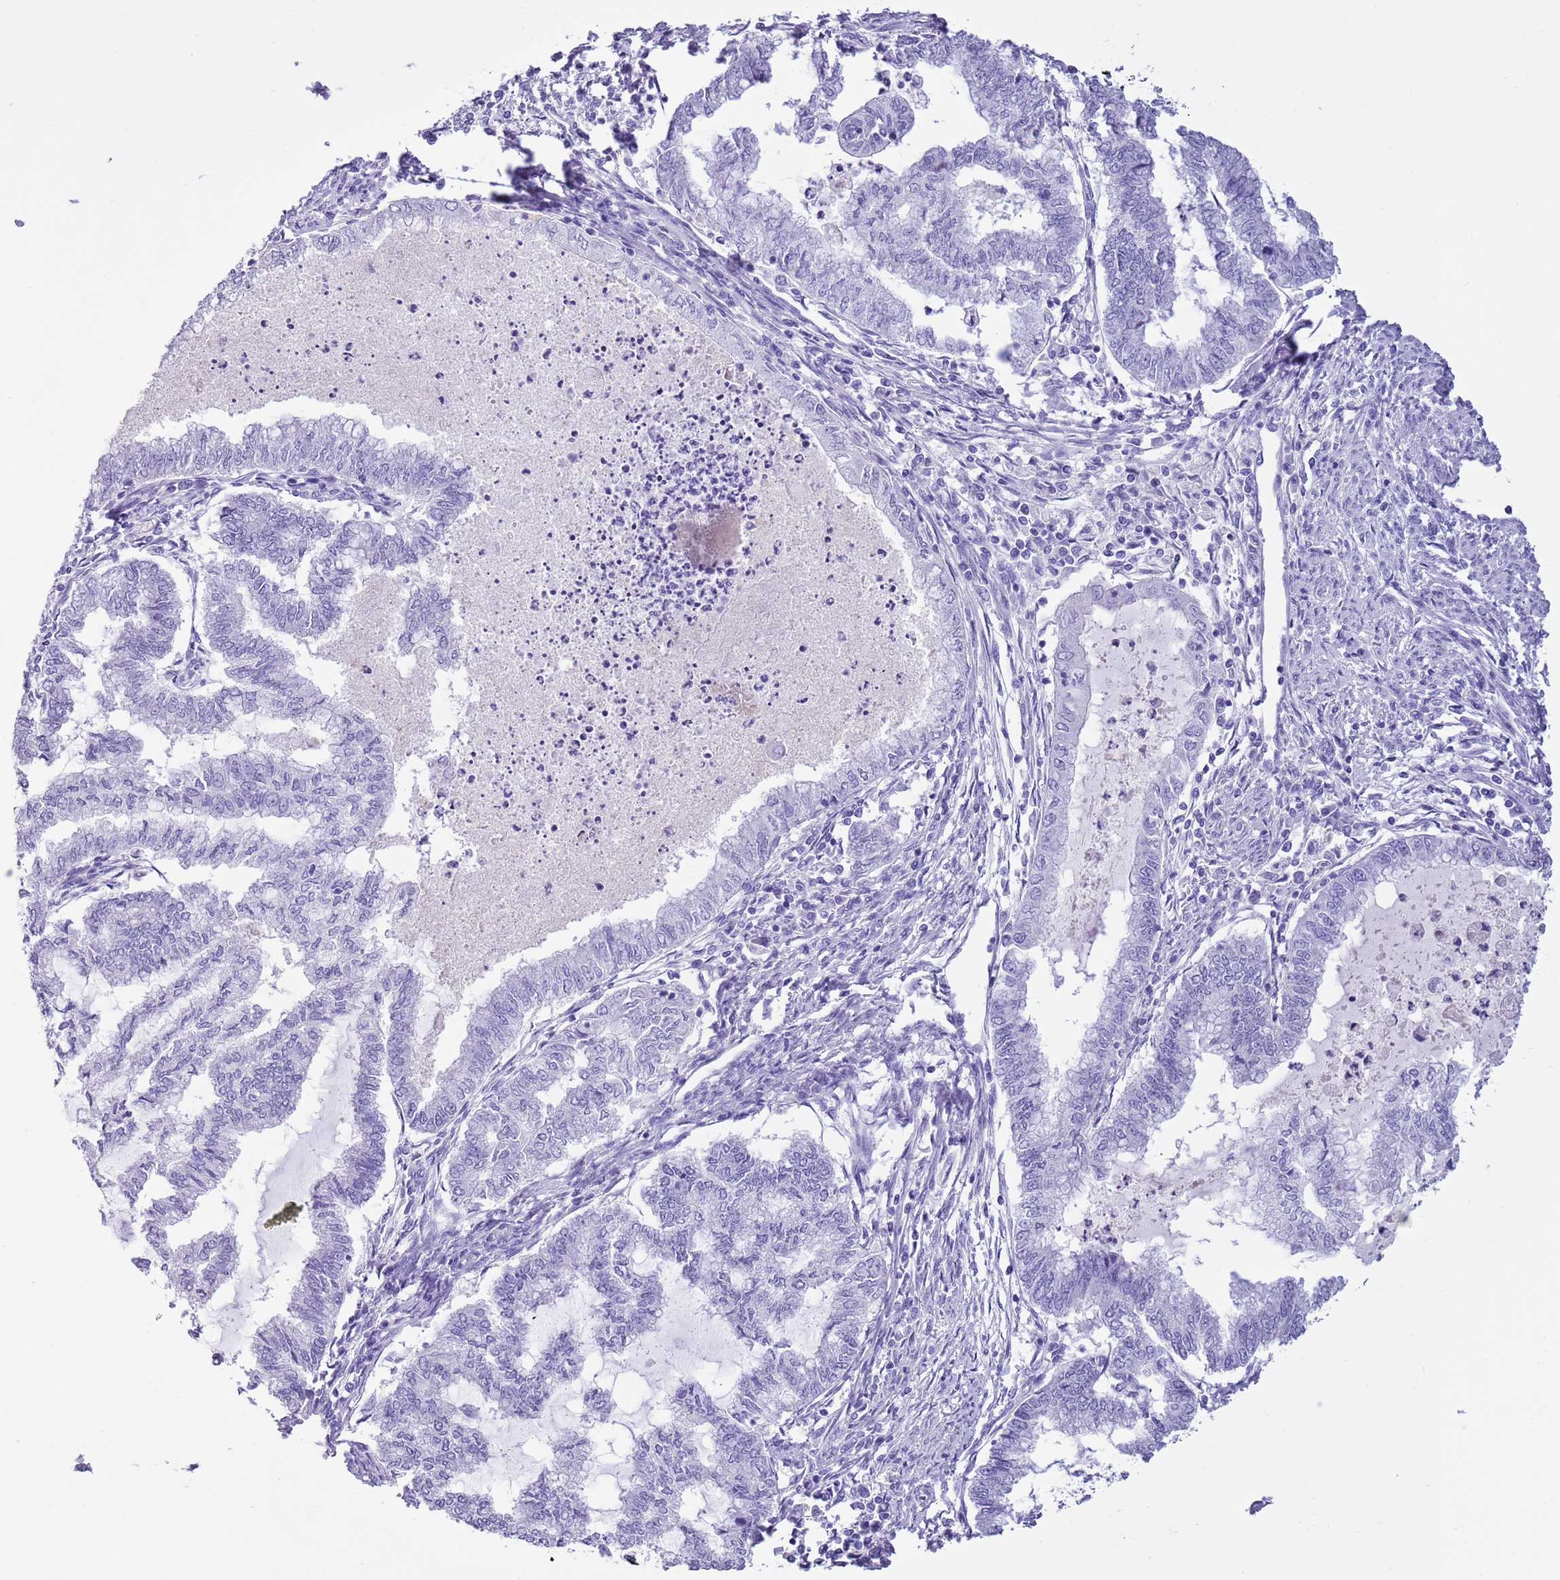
{"staining": {"intensity": "negative", "quantity": "none", "location": "none"}, "tissue": "endometrial cancer", "cell_type": "Tumor cells", "image_type": "cancer", "snomed": [{"axis": "morphology", "description": "Adenocarcinoma, NOS"}, {"axis": "topography", "description": "Endometrium"}], "caption": "Histopathology image shows no significant protein positivity in tumor cells of endometrial cancer.", "gene": "TBC1D10B", "patient": {"sex": "female", "age": 79}}